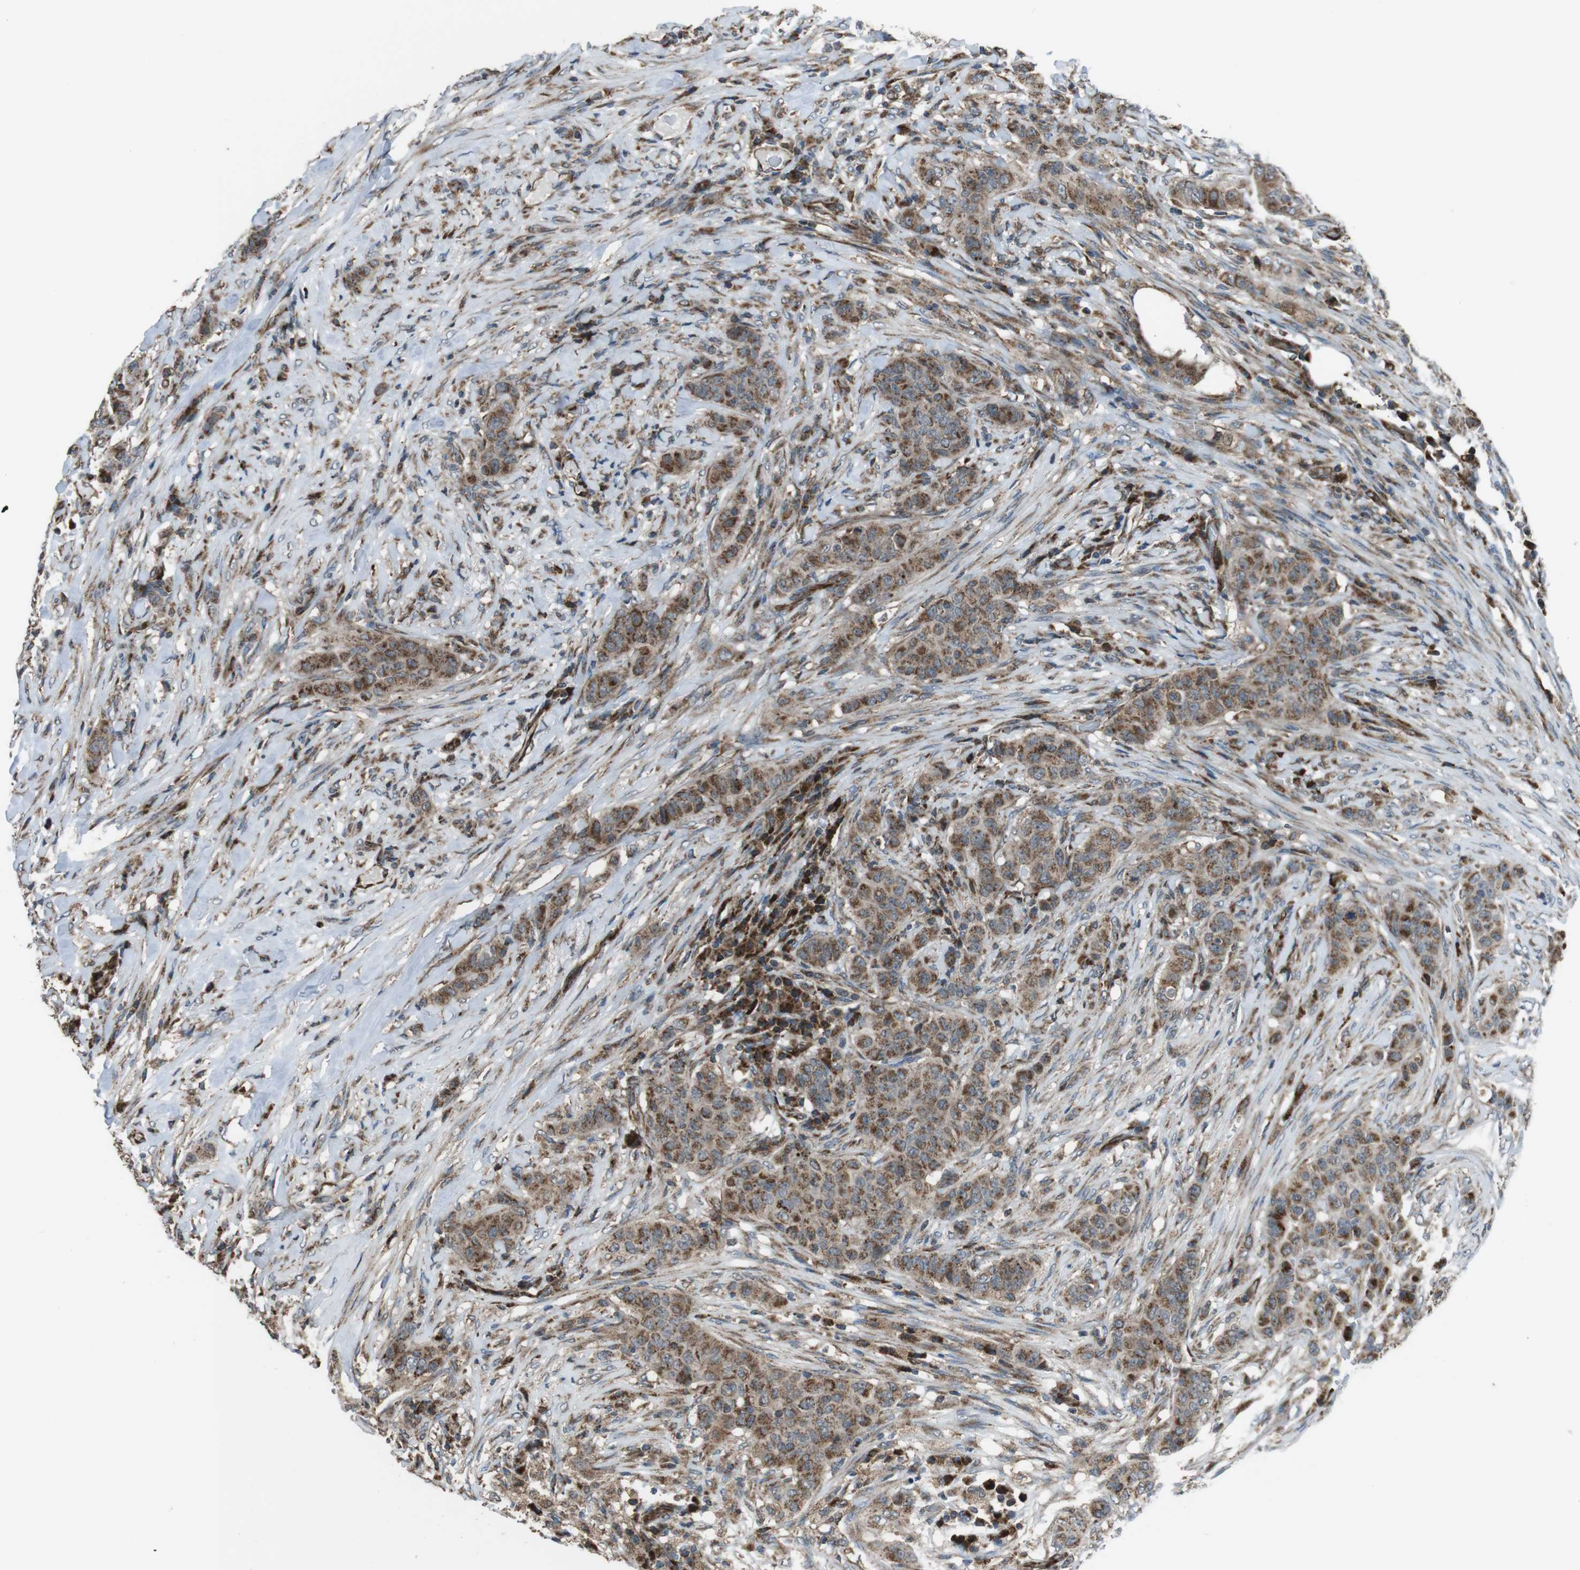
{"staining": {"intensity": "strong", "quantity": ">75%", "location": "cytoplasmic/membranous"}, "tissue": "breast cancer", "cell_type": "Tumor cells", "image_type": "cancer", "snomed": [{"axis": "morphology", "description": "Normal tissue, NOS"}, {"axis": "morphology", "description": "Duct carcinoma"}, {"axis": "topography", "description": "Breast"}], "caption": "High-power microscopy captured an immunohistochemistry (IHC) photomicrograph of breast cancer (infiltrating ductal carcinoma), revealing strong cytoplasmic/membranous positivity in approximately >75% of tumor cells.", "gene": "GIMAP8", "patient": {"sex": "female", "age": 40}}